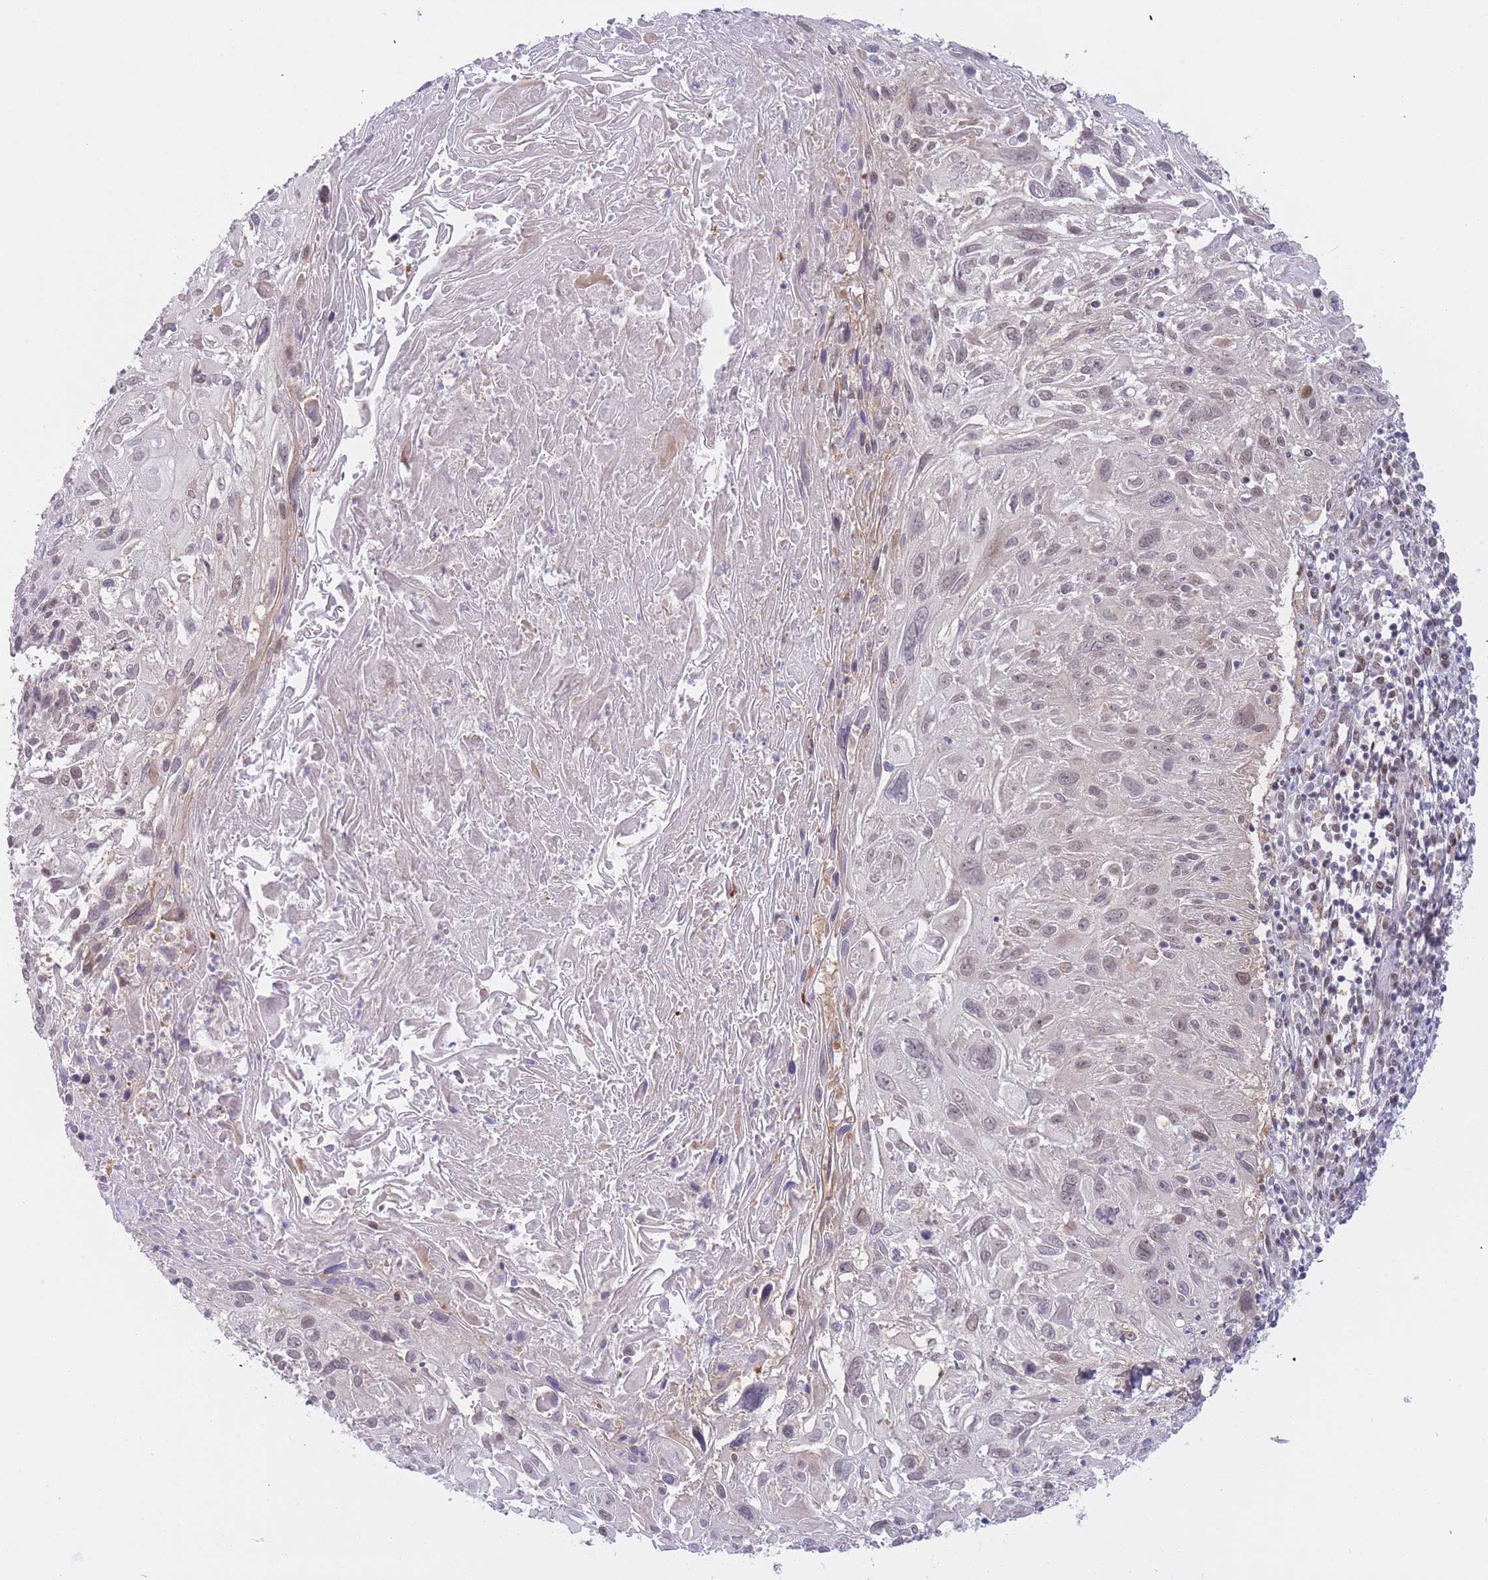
{"staining": {"intensity": "weak", "quantity": "25%-75%", "location": "nuclear"}, "tissue": "cervical cancer", "cell_type": "Tumor cells", "image_type": "cancer", "snomed": [{"axis": "morphology", "description": "Squamous cell carcinoma, NOS"}, {"axis": "topography", "description": "Cervix"}], "caption": "An image of cervical cancer (squamous cell carcinoma) stained for a protein demonstrates weak nuclear brown staining in tumor cells. (DAB (3,3'-diaminobenzidine) IHC, brown staining for protein, blue staining for nuclei).", "gene": "DEAF1", "patient": {"sex": "female", "age": 51}}